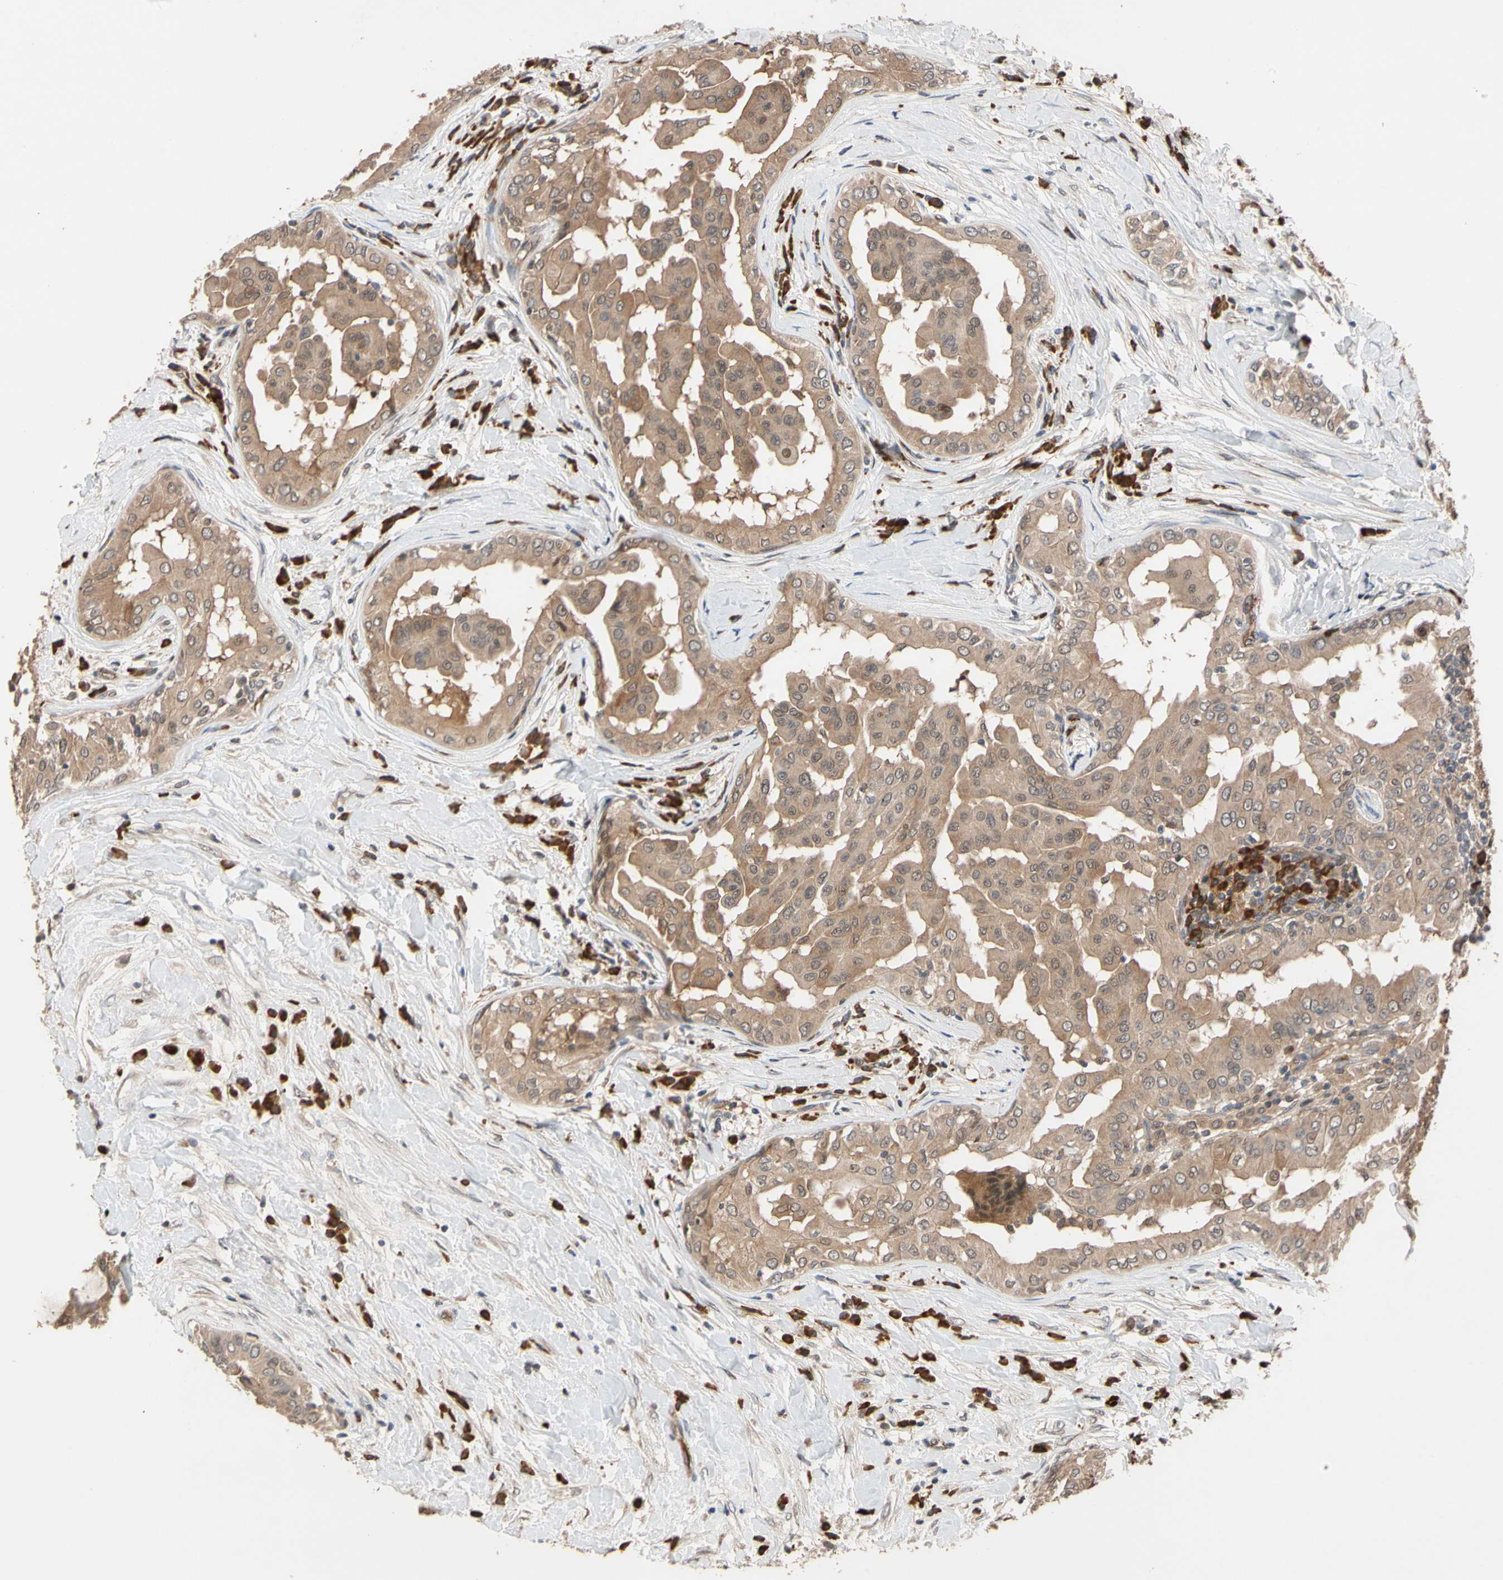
{"staining": {"intensity": "weak", "quantity": ">75%", "location": "cytoplasmic/membranous"}, "tissue": "thyroid cancer", "cell_type": "Tumor cells", "image_type": "cancer", "snomed": [{"axis": "morphology", "description": "Papillary adenocarcinoma, NOS"}, {"axis": "topography", "description": "Thyroid gland"}], "caption": "Thyroid cancer (papillary adenocarcinoma) stained with IHC reveals weak cytoplasmic/membranous positivity in about >75% of tumor cells.", "gene": "CYTIP", "patient": {"sex": "male", "age": 33}}